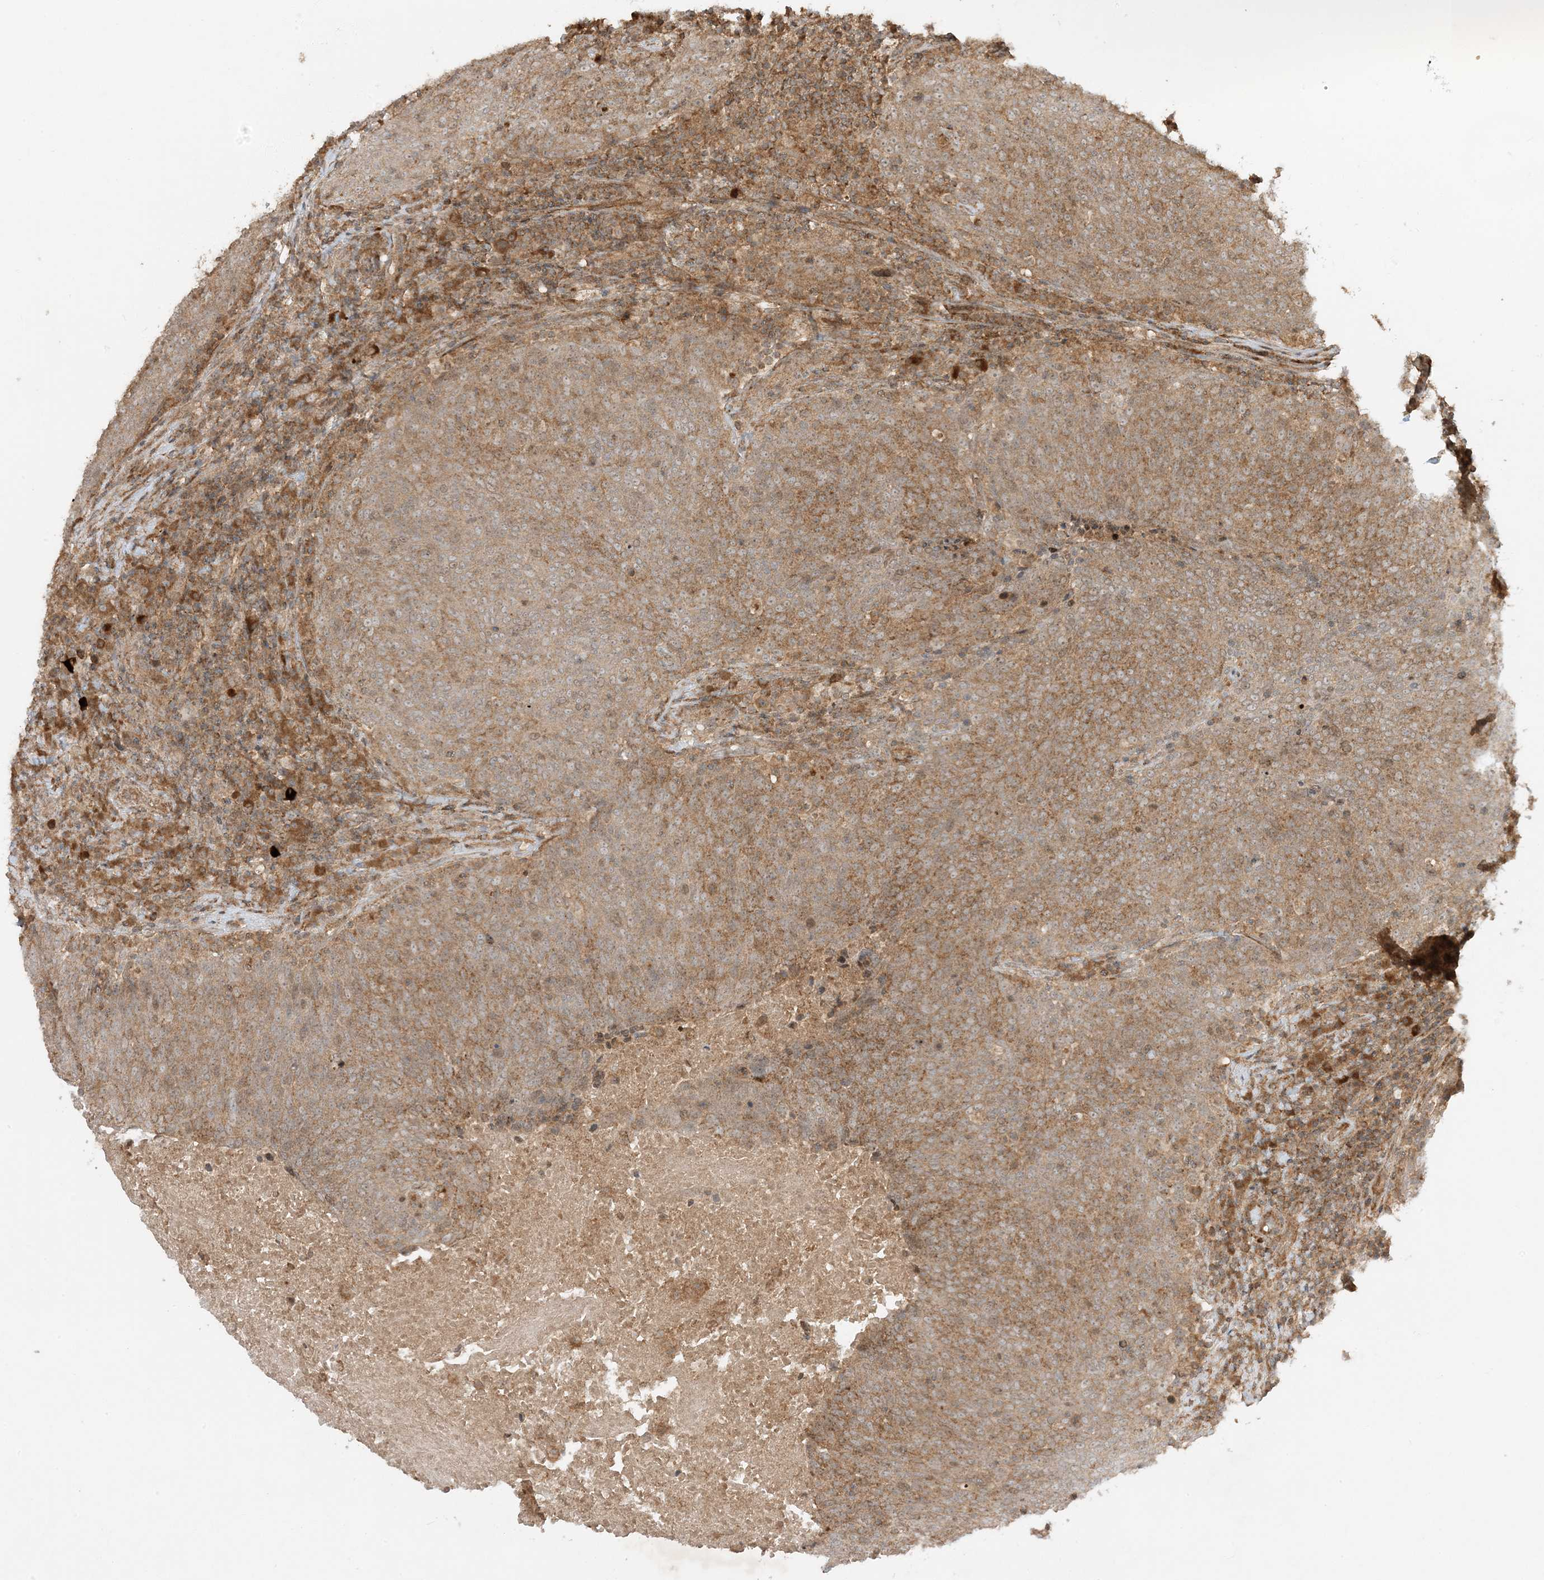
{"staining": {"intensity": "moderate", "quantity": ">75%", "location": "cytoplasmic/membranous"}, "tissue": "head and neck cancer", "cell_type": "Tumor cells", "image_type": "cancer", "snomed": [{"axis": "morphology", "description": "Squamous cell carcinoma, NOS"}, {"axis": "morphology", "description": "Squamous cell carcinoma, metastatic, NOS"}, {"axis": "topography", "description": "Lymph node"}, {"axis": "topography", "description": "Head-Neck"}], "caption": "This photomicrograph reveals head and neck cancer (squamous cell carcinoma) stained with immunohistochemistry (IHC) to label a protein in brown. The cytoplasmic/membranous of tumor cells show moderate positivity for the protein. Nuclei are counter-stained blue.", "gene": "XRN1", "patient": {"sex": "male", "age": 62}}